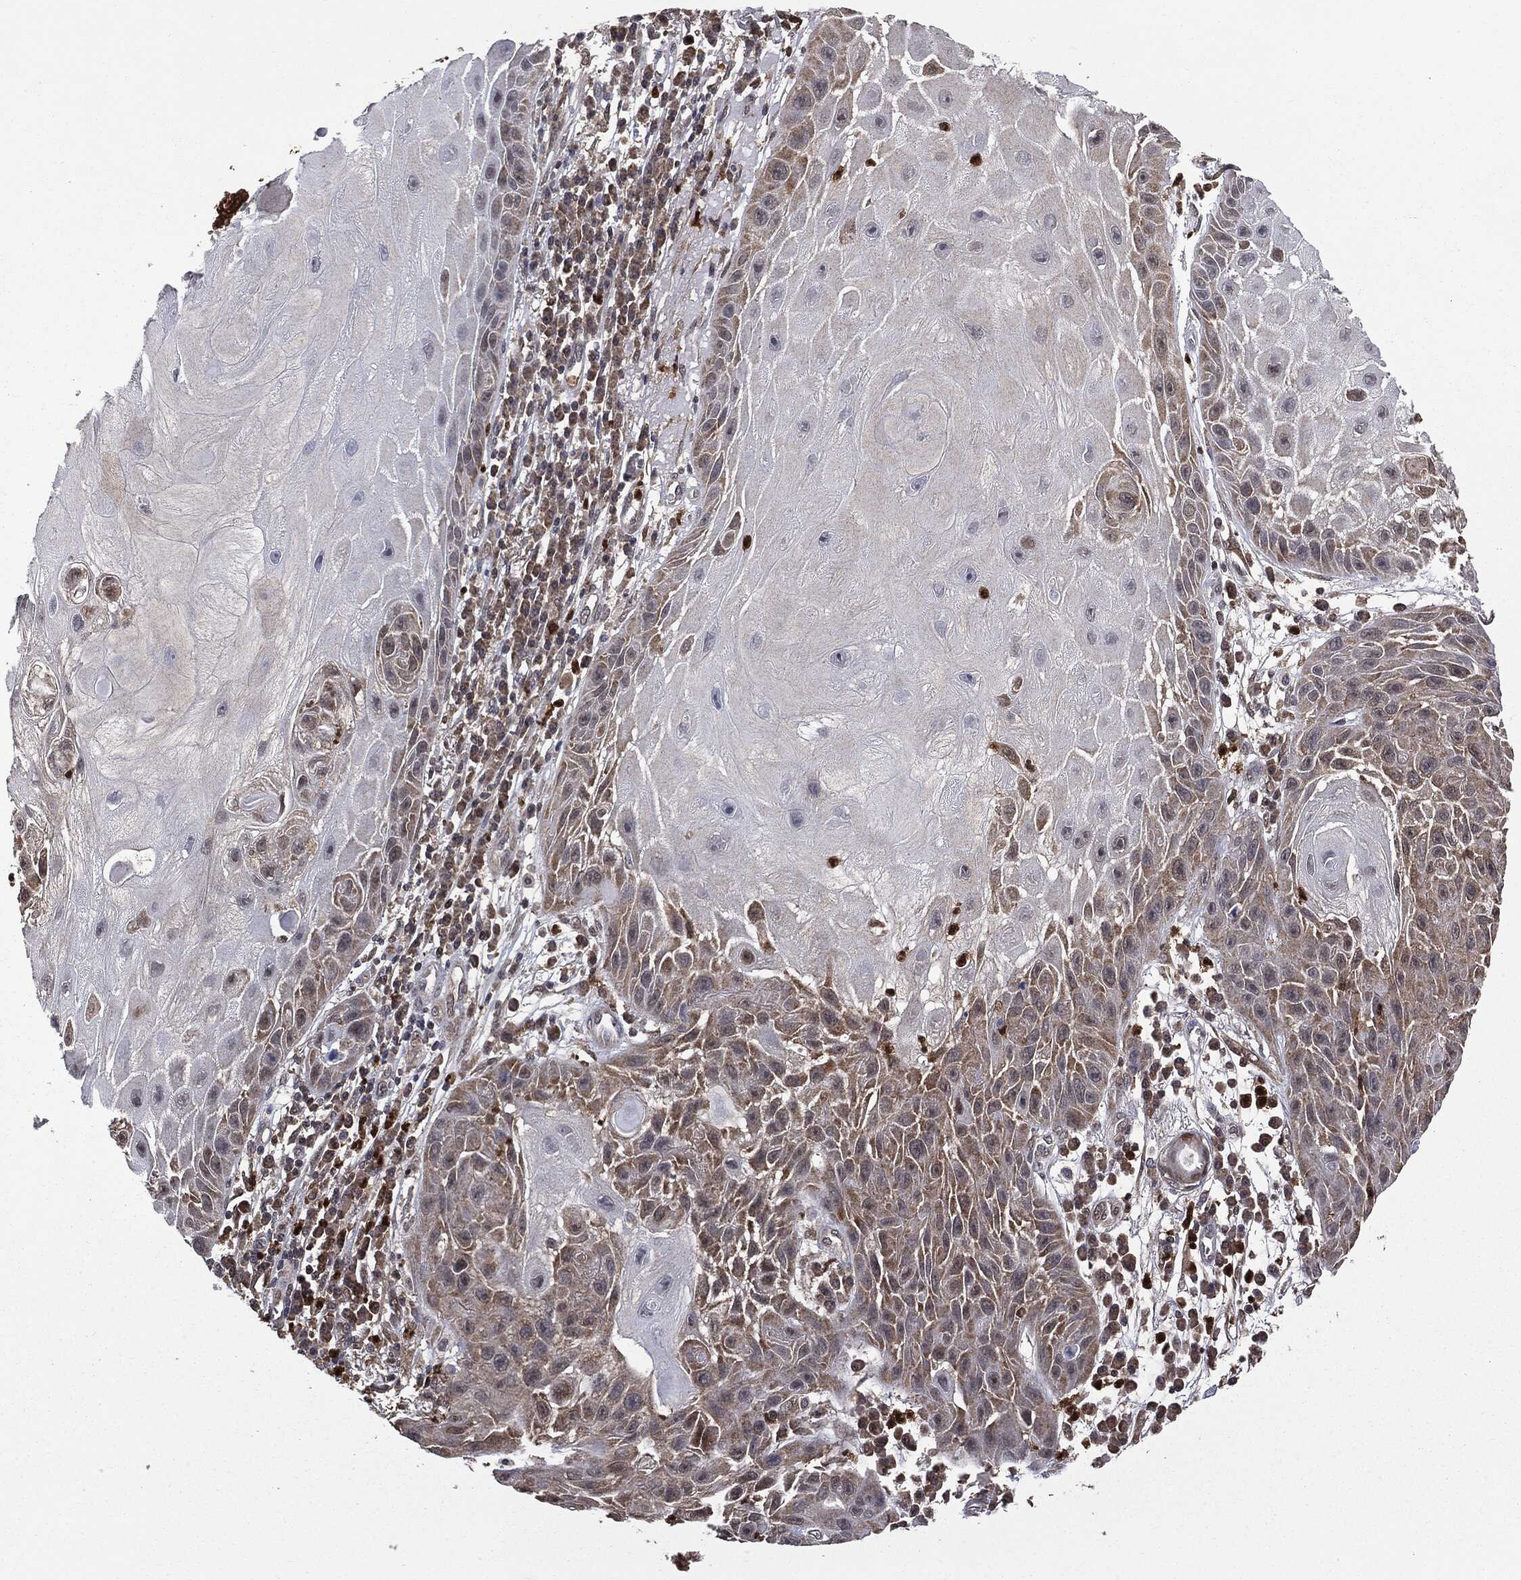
{"staining": {"intensity": "negative", "quantity": "none", "location": "none"}, "tissue": "skin cancer", "cell_type": "Tumor cells", "image_type": "cancer", "snomed": [{"axis": "morphology", "description": "Normal tissue, NOS"}, {"axis": "morphology", "description": "Squamous cell carcinoma, NOS"}, {"axis": "topography", "description": "Skin"}], "caption": "This histopathology image is of squamous cell carcinoma (skin) stained with immunohistochemistry to label a protein in brown with the nuclei are counter-stained blue. There is no expression in tumor cells. (DAB immunohistochemistry (IHC), high magnification).", "gene": "GPI", "patient": {"sex": "male", "age": 79}}